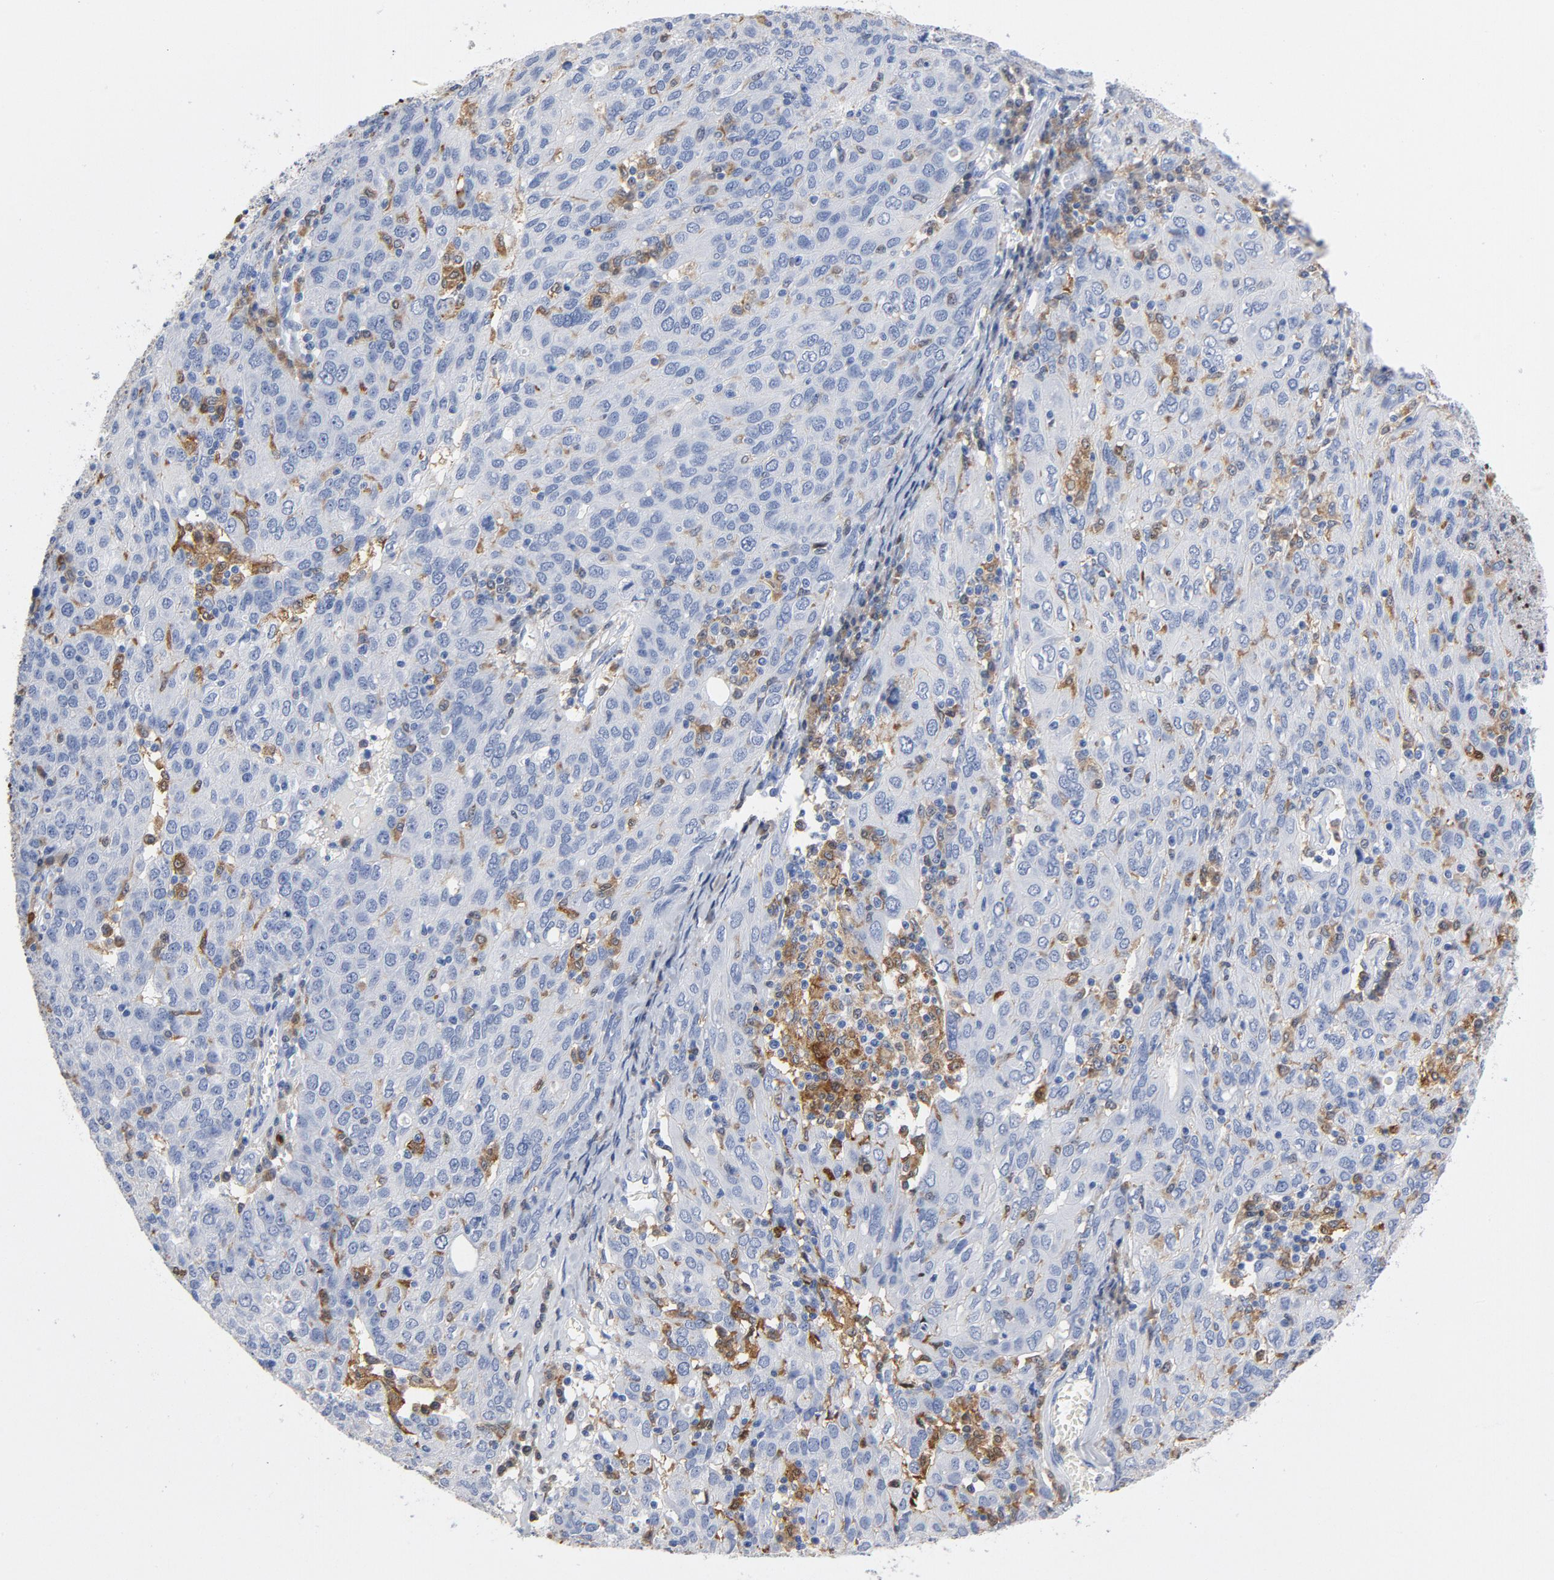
{"staining": {"intensity": "negative", "quantity": "none", "location": "none"}, "tissue": "ovarian cancer", "cell_type": "Tumor cells", "image_type": "cancer", "snomed": [{"axis": "morphology", "description": "Carcinoma, endometroid"}, {"axis": "topography", "description": "Ovary"}], "caption": "Immunohistochemical staining of ovarian cancer displays no significant positivity in tumor cells.", "gene": "NCF1", "patient": {"sex": "female", "age": 50}}